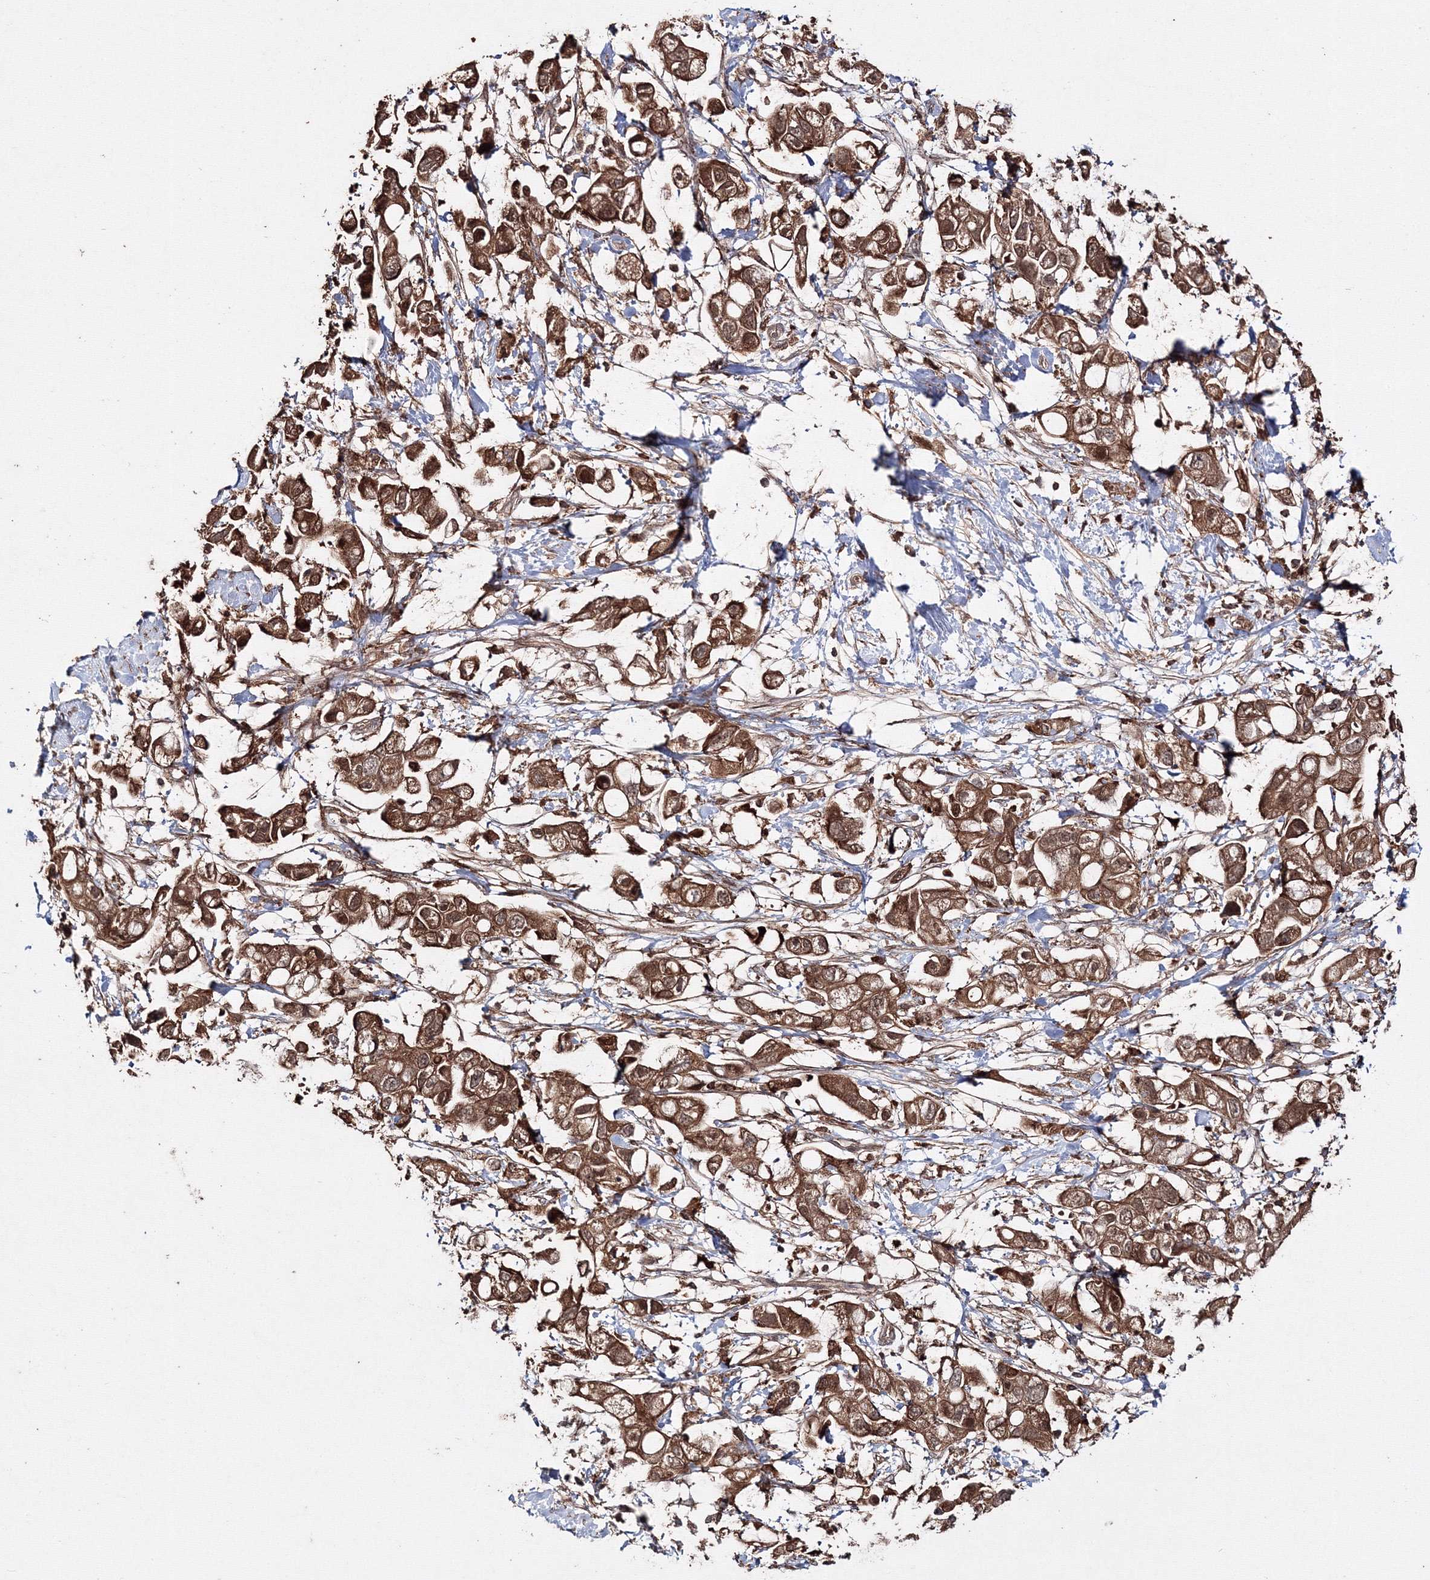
{"staining": {"intensity": "strong", "quantity": ">75%", "location": "cytoplasmic/membranous"}, "tissue": "pancreatic cancer", "cell_type": "Tumor cells", "image_type": "cancer", "snomed": [{"axis": "morphology", "description": "Adenocarcinoma, NOS"}, {"axis": "topography", "description": "Pancreas"}], "caption": "Tumor cells reveal high levels of strong cytoplasmic/membranous staining in approximately >75% of cells in pancreatic adenocarcinoma. (DAB (3,3'-diaminobenzidine) IHC, brown staining for protein, blue staining for nuclei).", "gene": "DDO", "patient": {"sex": "female", "age": 56}}